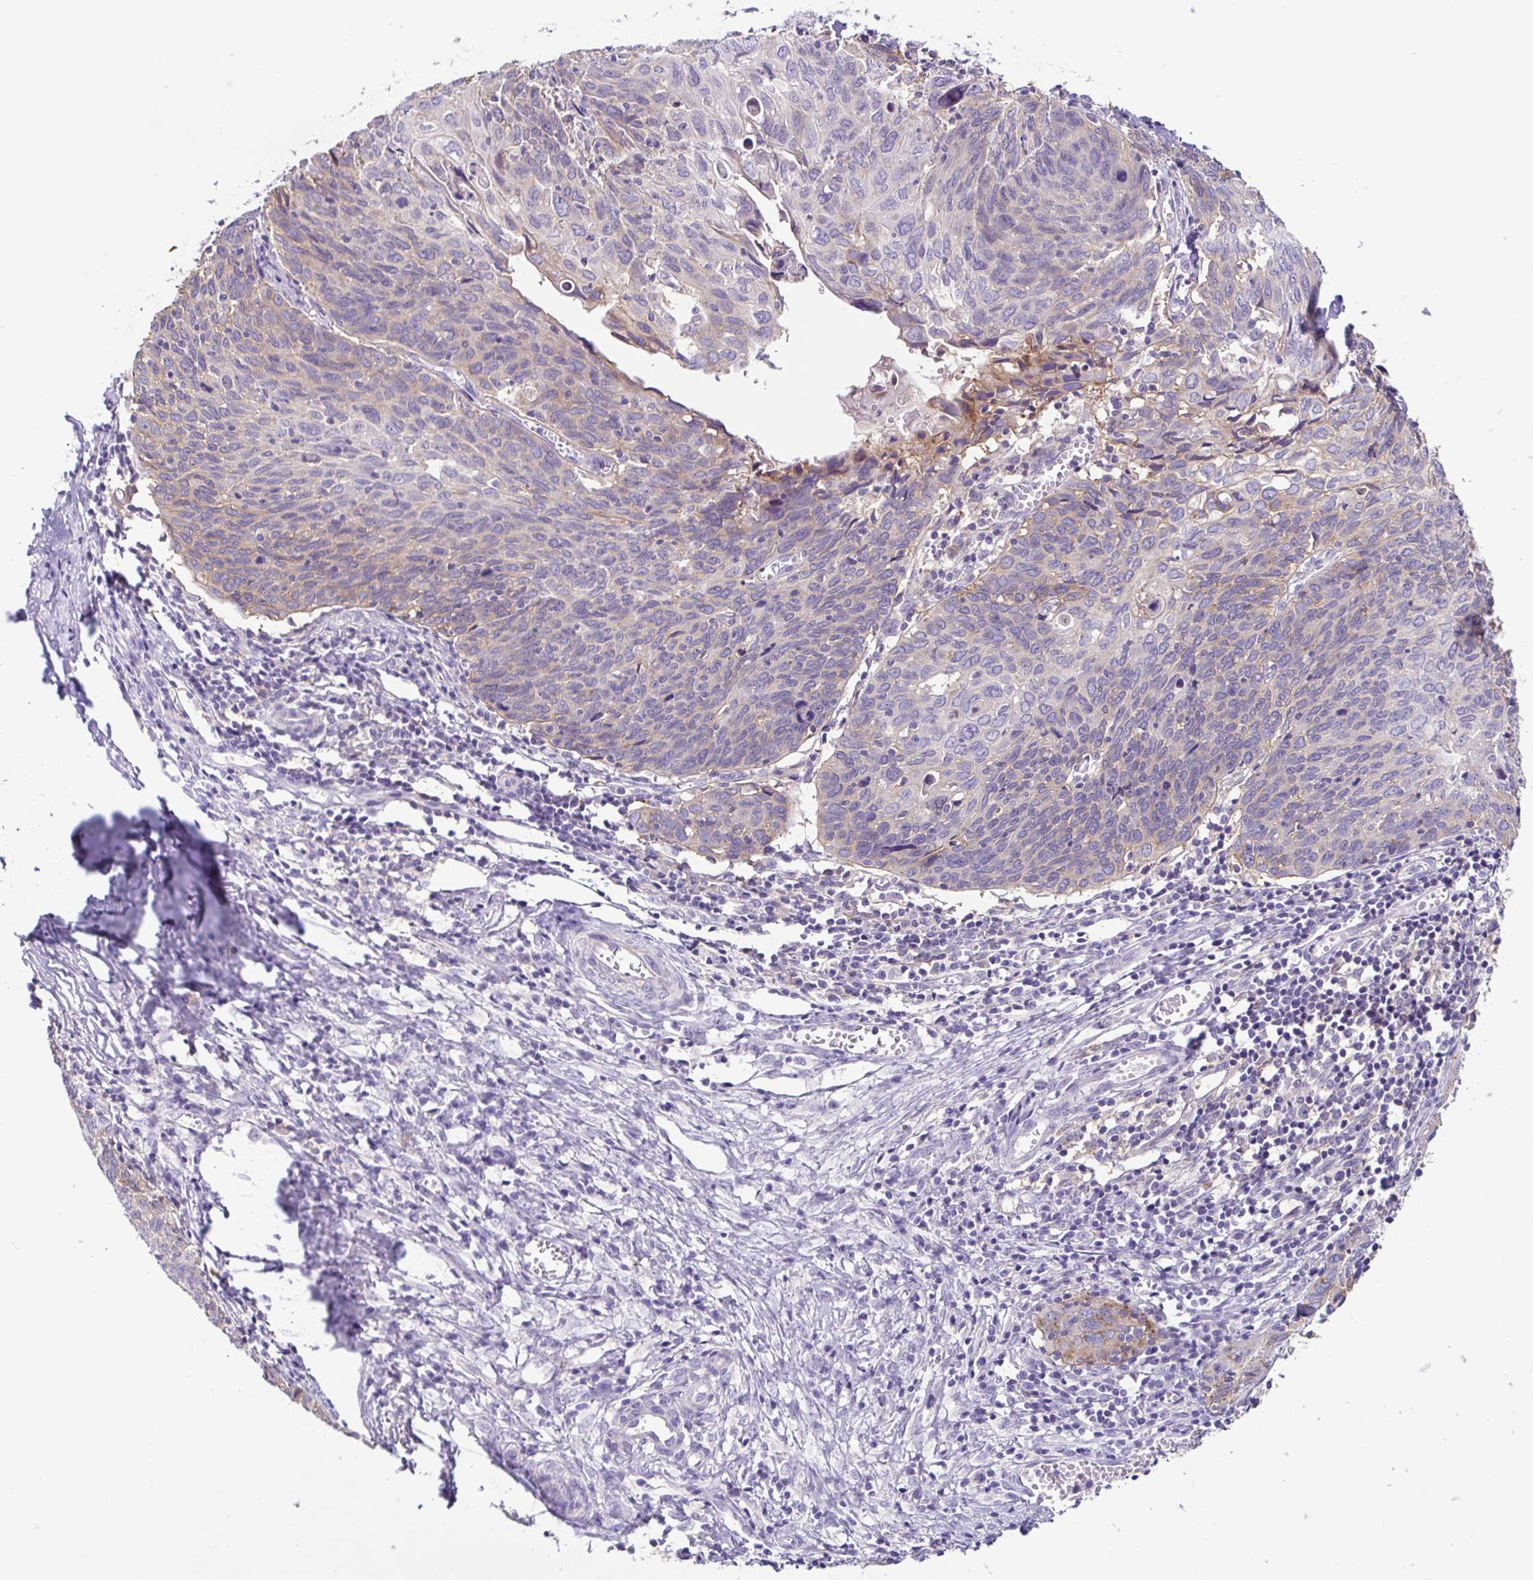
{"staining": {"intensity": "weak", "quantity": "<25%", "location": "cytoplasmic/membranous"}, "tissue": "cervical cancer", "cell_type": "Tumor cells", "image_type": "cancer", "snomed": [{"axis": "morphology", "description": "Squamous cell carcinoma, NOS"}, {"axis": "topography", "description": "Cervix"}], "caption": "Protein analysis of cervical cancer (squamous cell carcinoma) exhibits no significant expression in tumor cells.", "gene": "TERT", "patient": {"sex": "female", "age": 39}}